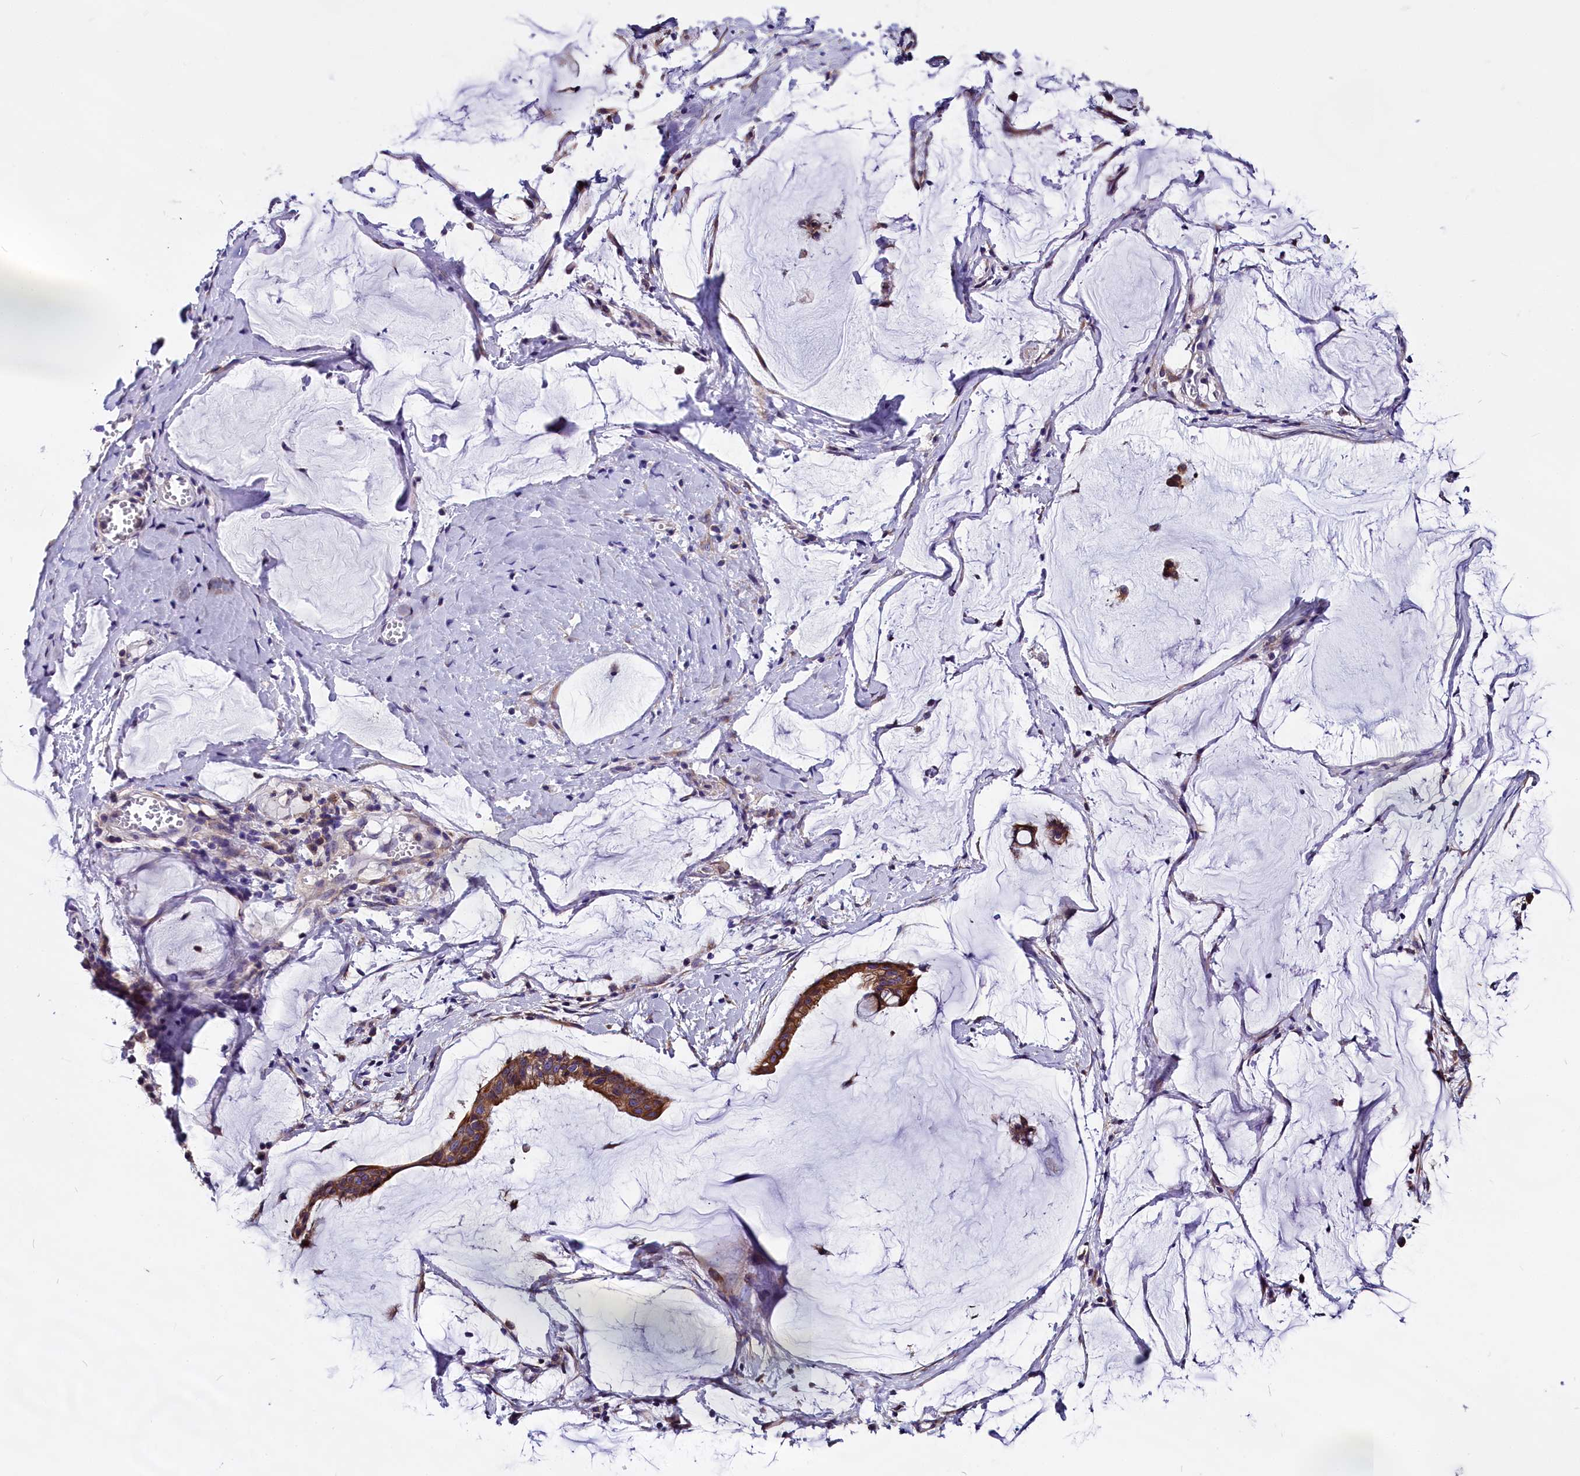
{"staining": {"intensity": "strong", "quantity": ">75%", "location": "cytoplasmic/membranous"}, "tissue": "ovarian cancer", "cell_type": "Tumor cells", "image_type": "cancer", "snomed": [{"axis": "morphology", "description": "Cystadenocarcinoma, mucinous, NOS"}, {"axis": "topography", "description": "Ovary"}], "caption": "Human ovarian mucinous cystadenocarcinoma stained with a brown dye demonstrates strong cytoplasmic/membranous positive positivity in approximately >75% of tumor cells.", "gene": "CEP170", "patient": {"sex": "female", "age": 73}}